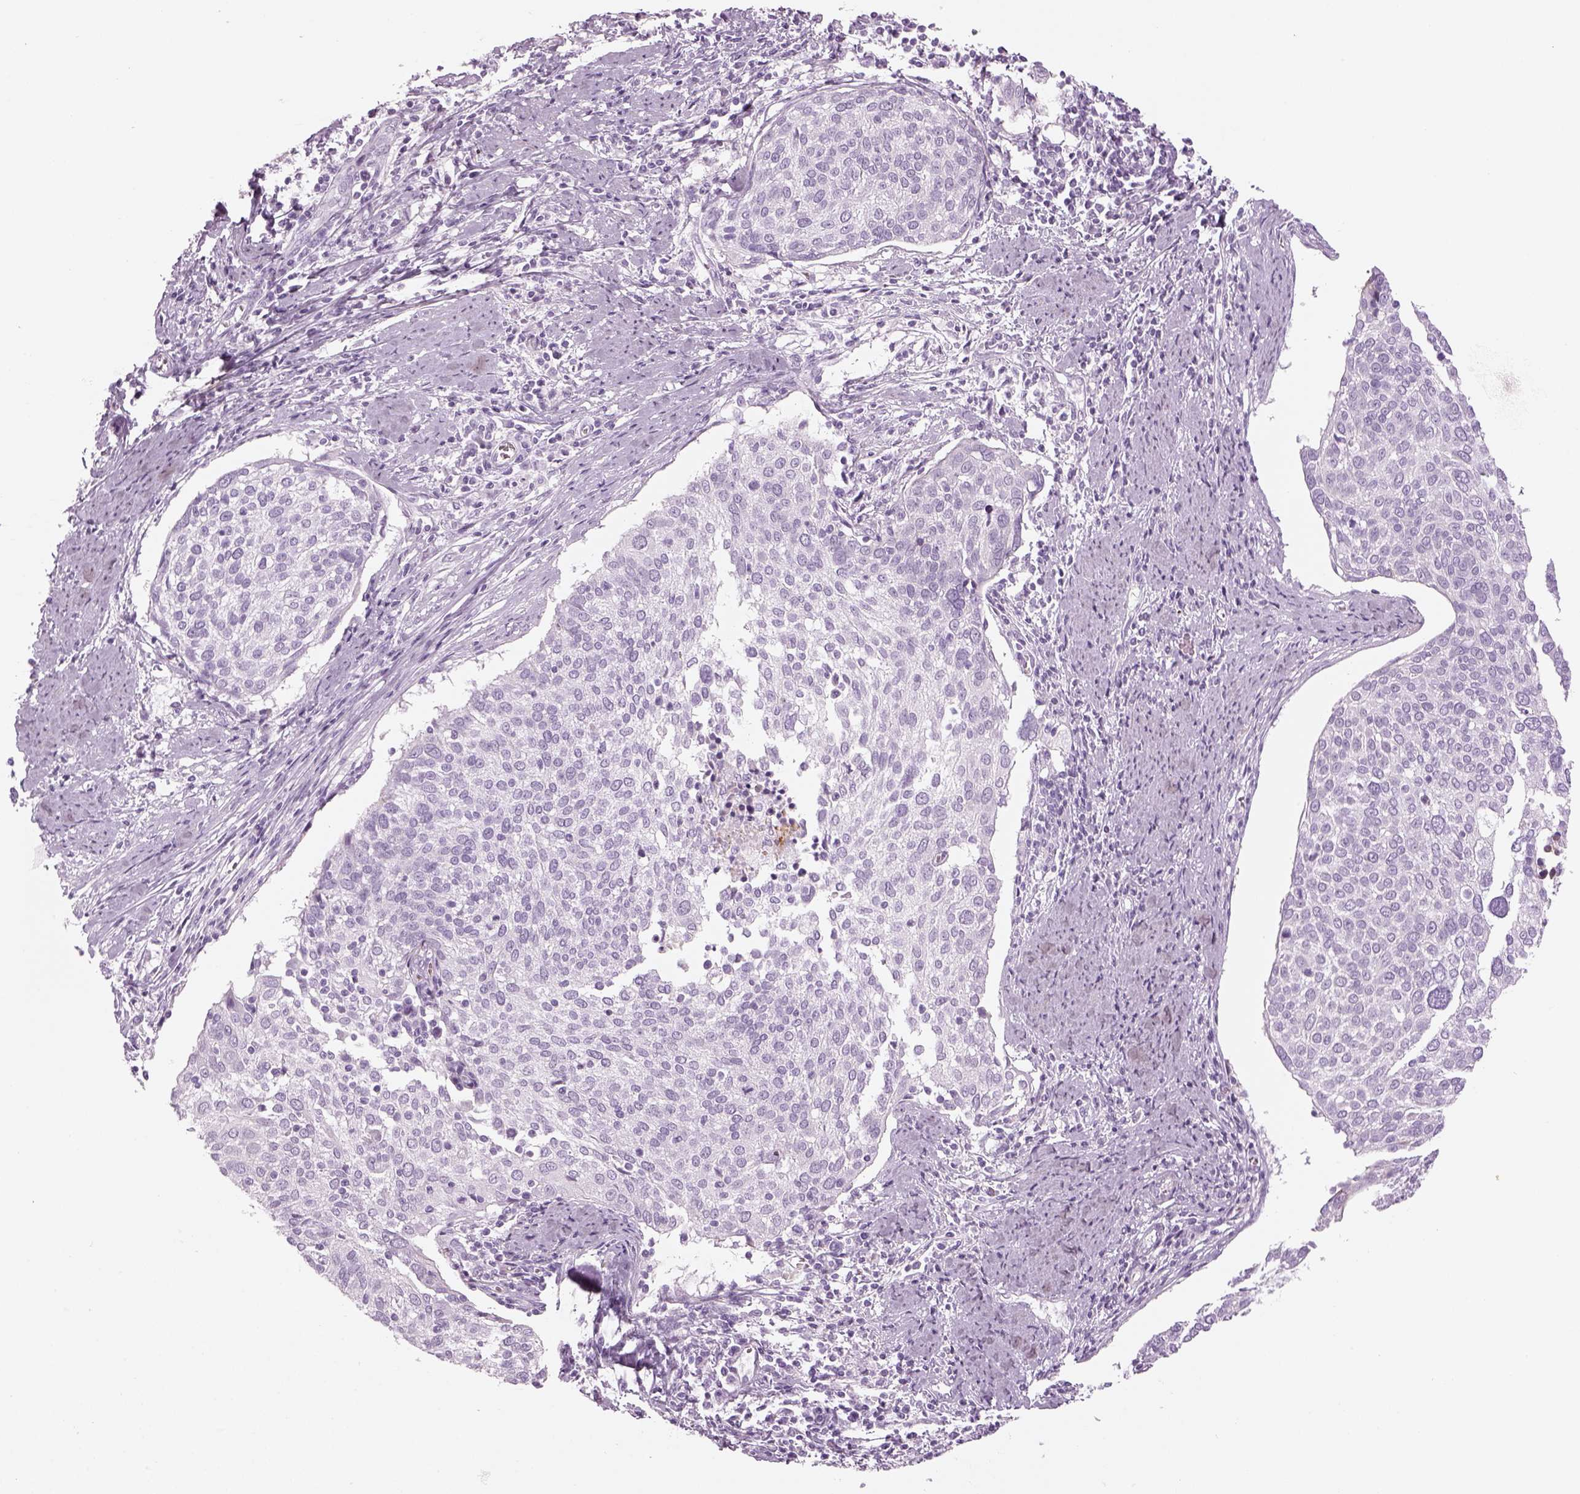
{"staining": {"intensity": "negative", "quantity": "none", "location": "none"}, "tissue": "cervical cancer", "cell_type": "Tumor cells", "image_type": "cancer", "snomed": [{"axis": "morphology", "description": "Squamous cell carcinoma, NOS"}, {"axis": "topography", "description": "Cervix"}], "caption": "The immunohistochemistry (IHC) histopathology image has no significant expression in tumor cells of cervical cancer (squamous cell carcinoma) tissue. Nuclei are stained in blue.", "gene": "SAG", "patient": {"sex": "female", "age": 39}}